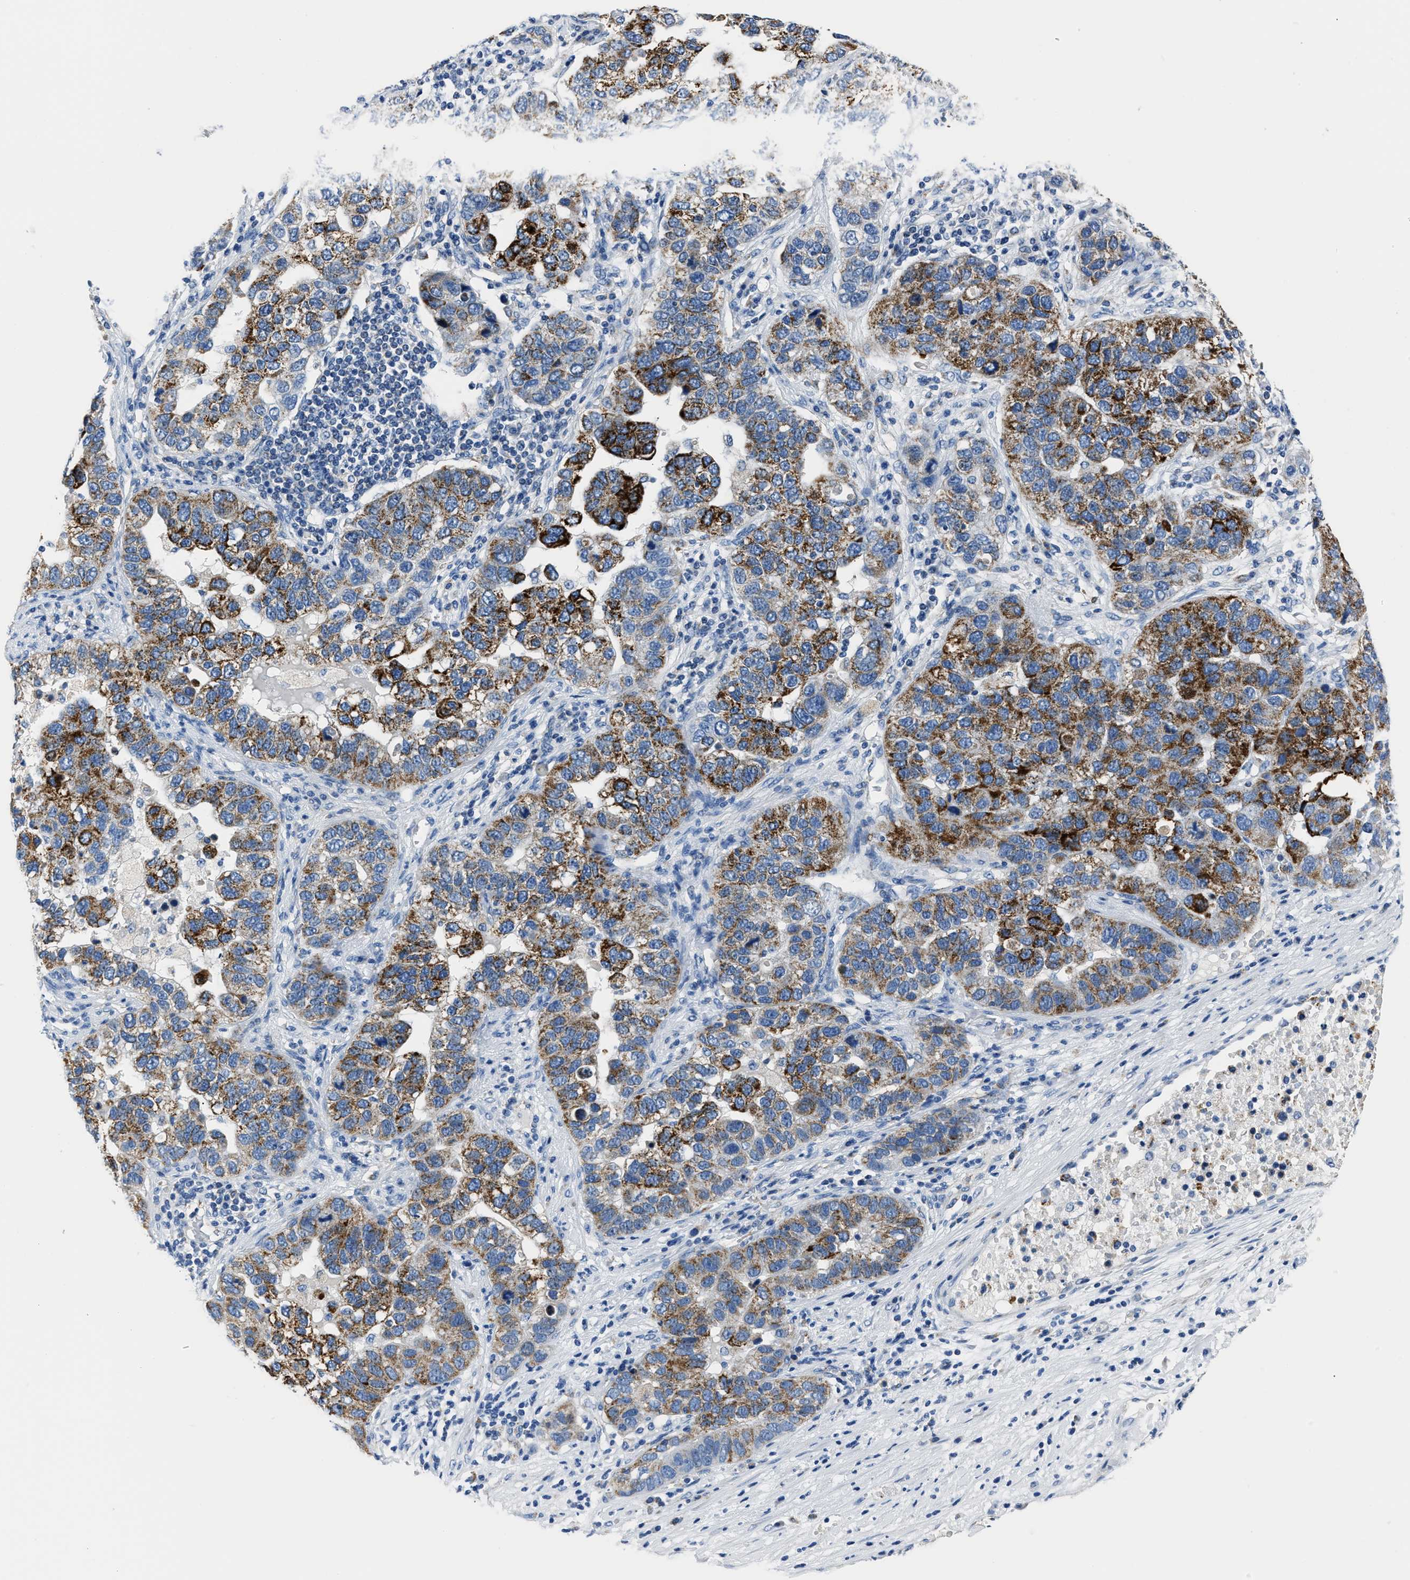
{"staining": {"intensity": "strong", "quantity": ">75%", "location": "cytoplasmic/membranous"}, "tissue": "pancreatic cancer", "cell_type": "Tumor cells", "image_type": "cancer", "snomed": [{"axis": "morphology", "description": "Adenocarcinoma, NOS"}, {"axis": "topography", "description": "Pancreas"}], "caption": "DAB immunohistochemical staining of human pancreatic adenocarcinoma shows strong cytoplasmic/membranous protein staining in about >75% of tumor cells. The protein is shown in brown color, while the nuclei are stained blue.", "gene": "AMACR", "patient": {"sex": "female", "age": 61}}